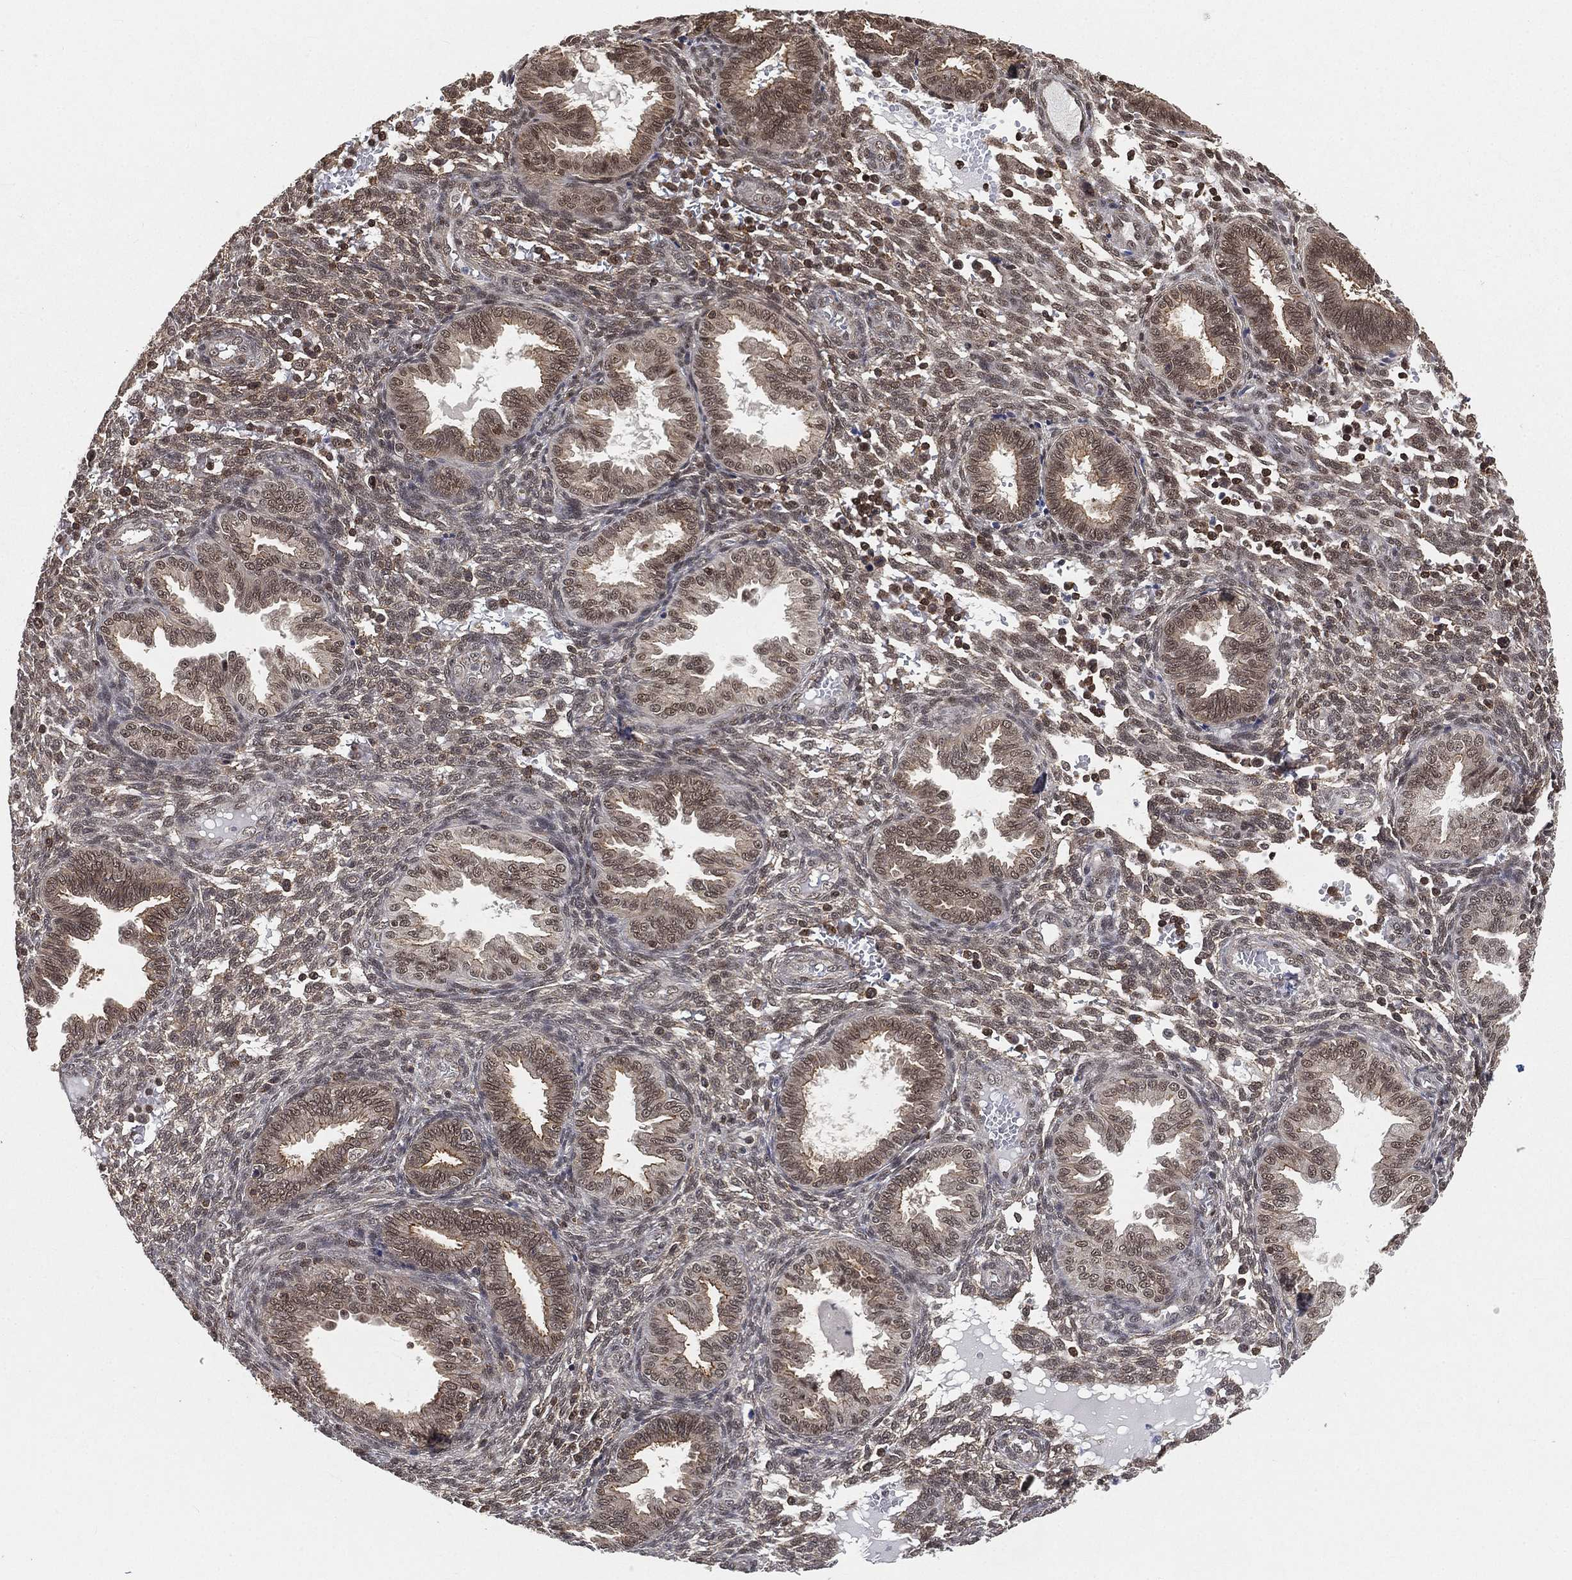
{"staining": {"intensity": "weak", "quantity": "<25%", "location": "nuclear"}, "tissue": "endometrium", "cell_type": "Cells in endometrial stroma", "image_type": "normal", "snomed": [{"axis": "morphology", "description": "Normal tissue, NOS"}, {"axis": "topography", "description": "Endometrium"}], "caption": "Micrograph shows no significant protein expression in cells in endometrial stroma of unremarkable endometrium.", "gene": "RSRC2", "patient": {"sex": "female", "age": 42}}